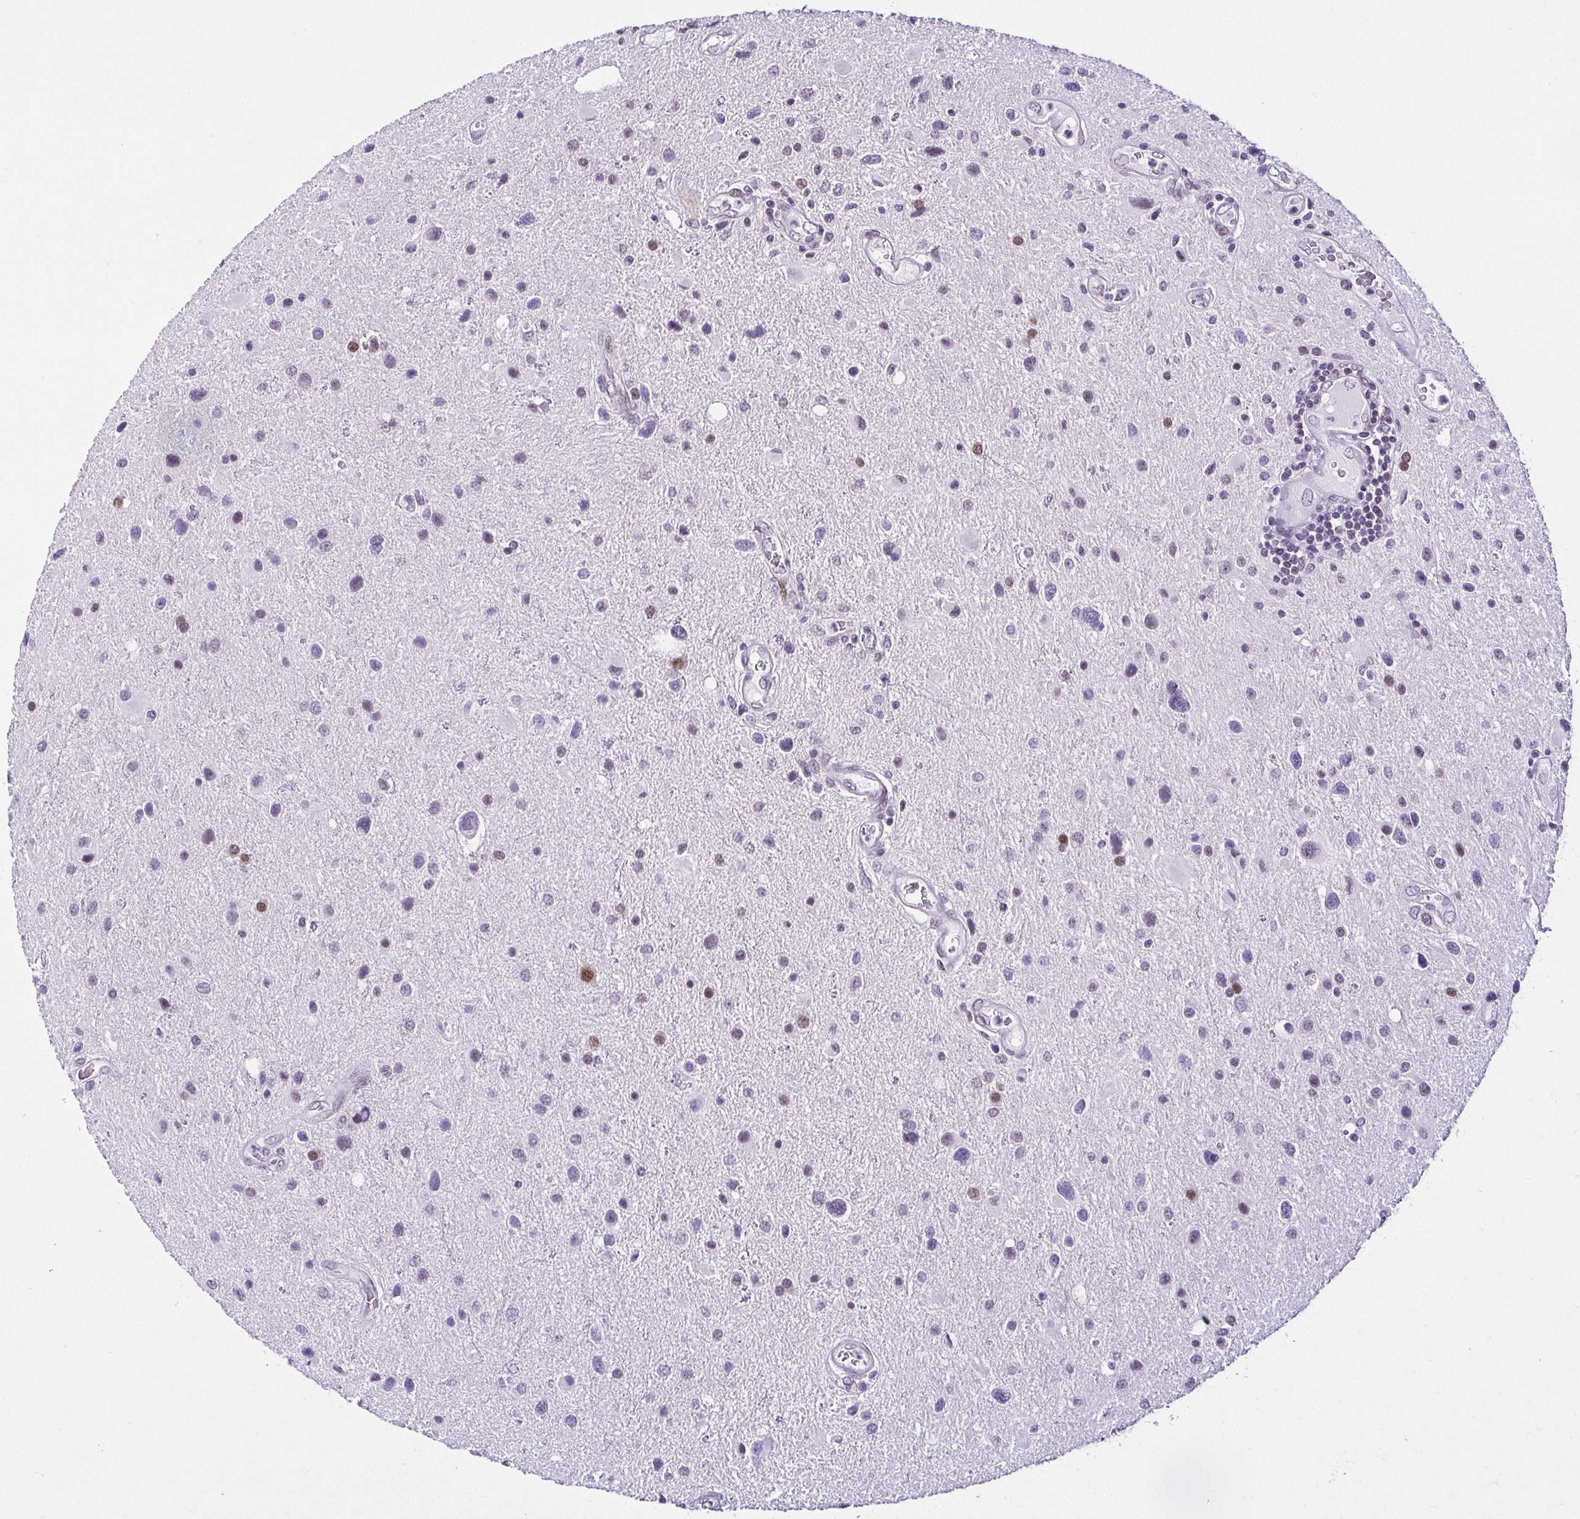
{"staining": {"intensity": "negative", "quantity": "none", "location": "none"}, "tissue": "glioma", "cell_type": "Tumor cells", "image_type": "cancer", "snomed": [{"axis": "morphology", "description": "Glioma, malignant, Low grade"}, {"axis": "topography", "description": "Brain"}], "caption": "Immunohistochemistry (IHC) photomicrograph of neoplastic tissue: human malignant glioma (low-grade) stained with DAB (3,3'-diaminobenzidine) exhibits no significant protein staining in tumor cells.", "gene": "RBM3", "patient": {"sex": "female", "age": 32}}